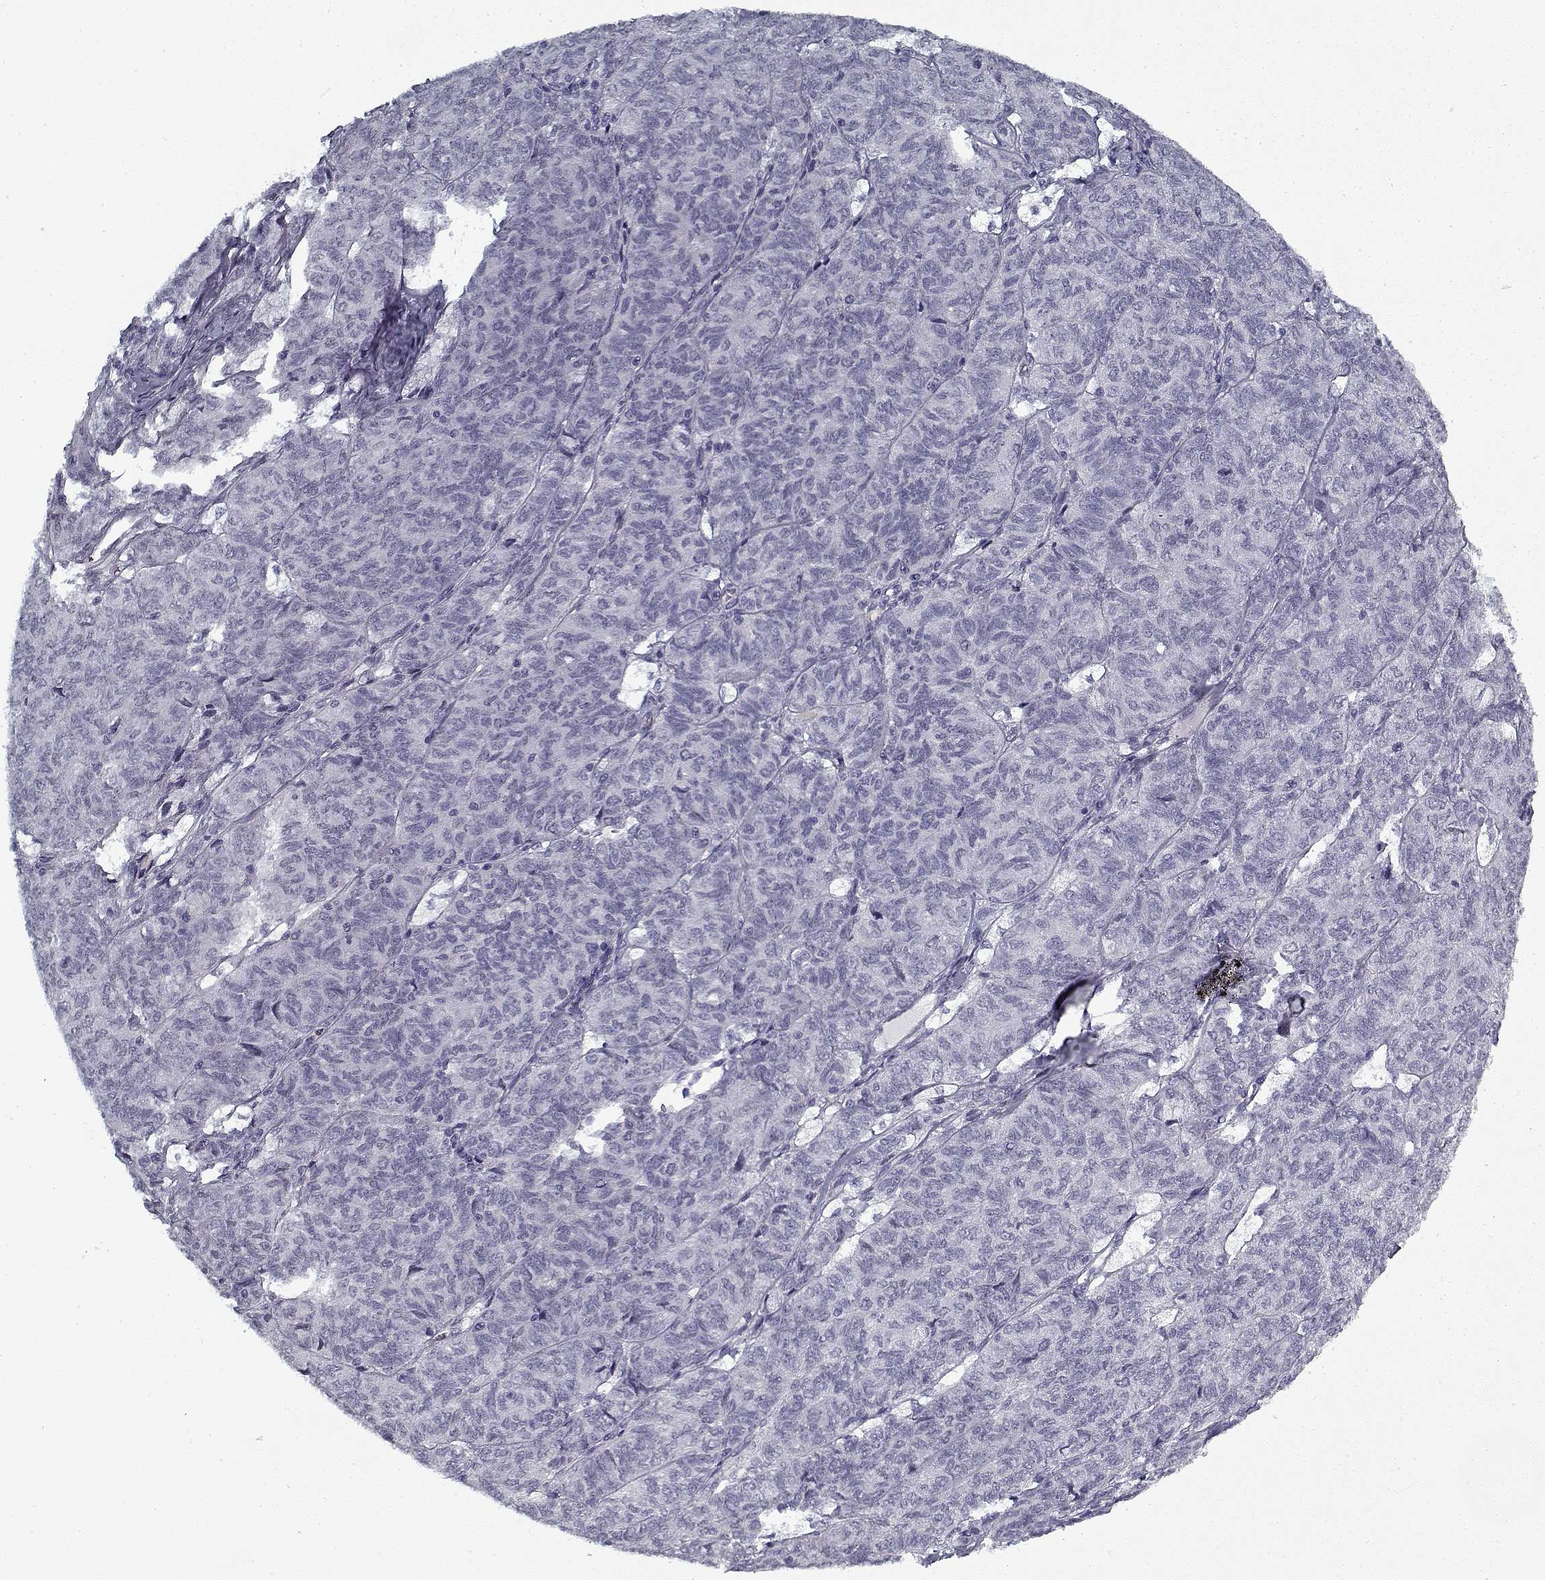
{"staining": {"intensity": "negative", "quantity": "none", "location": "none"}, "tissue": "ovarian cancer", "cell_type": "Tumor cells", "image_type": "cancer", "snomed": [{"axis": "morphology", "description": "Carcinoma, endometroid"}, {"axis": "topography", "description": "Ovary"}], "caption": "High magnification brightfield microscopy of ovarian cancer stained with DAB (3,3'-diaminobenzidine) (brown) and counterstained with hematoxylin (blue): tumor cells show no significant positivity.", "gene": "RNF32", "patient": {"sex": "female", "age": 80}}